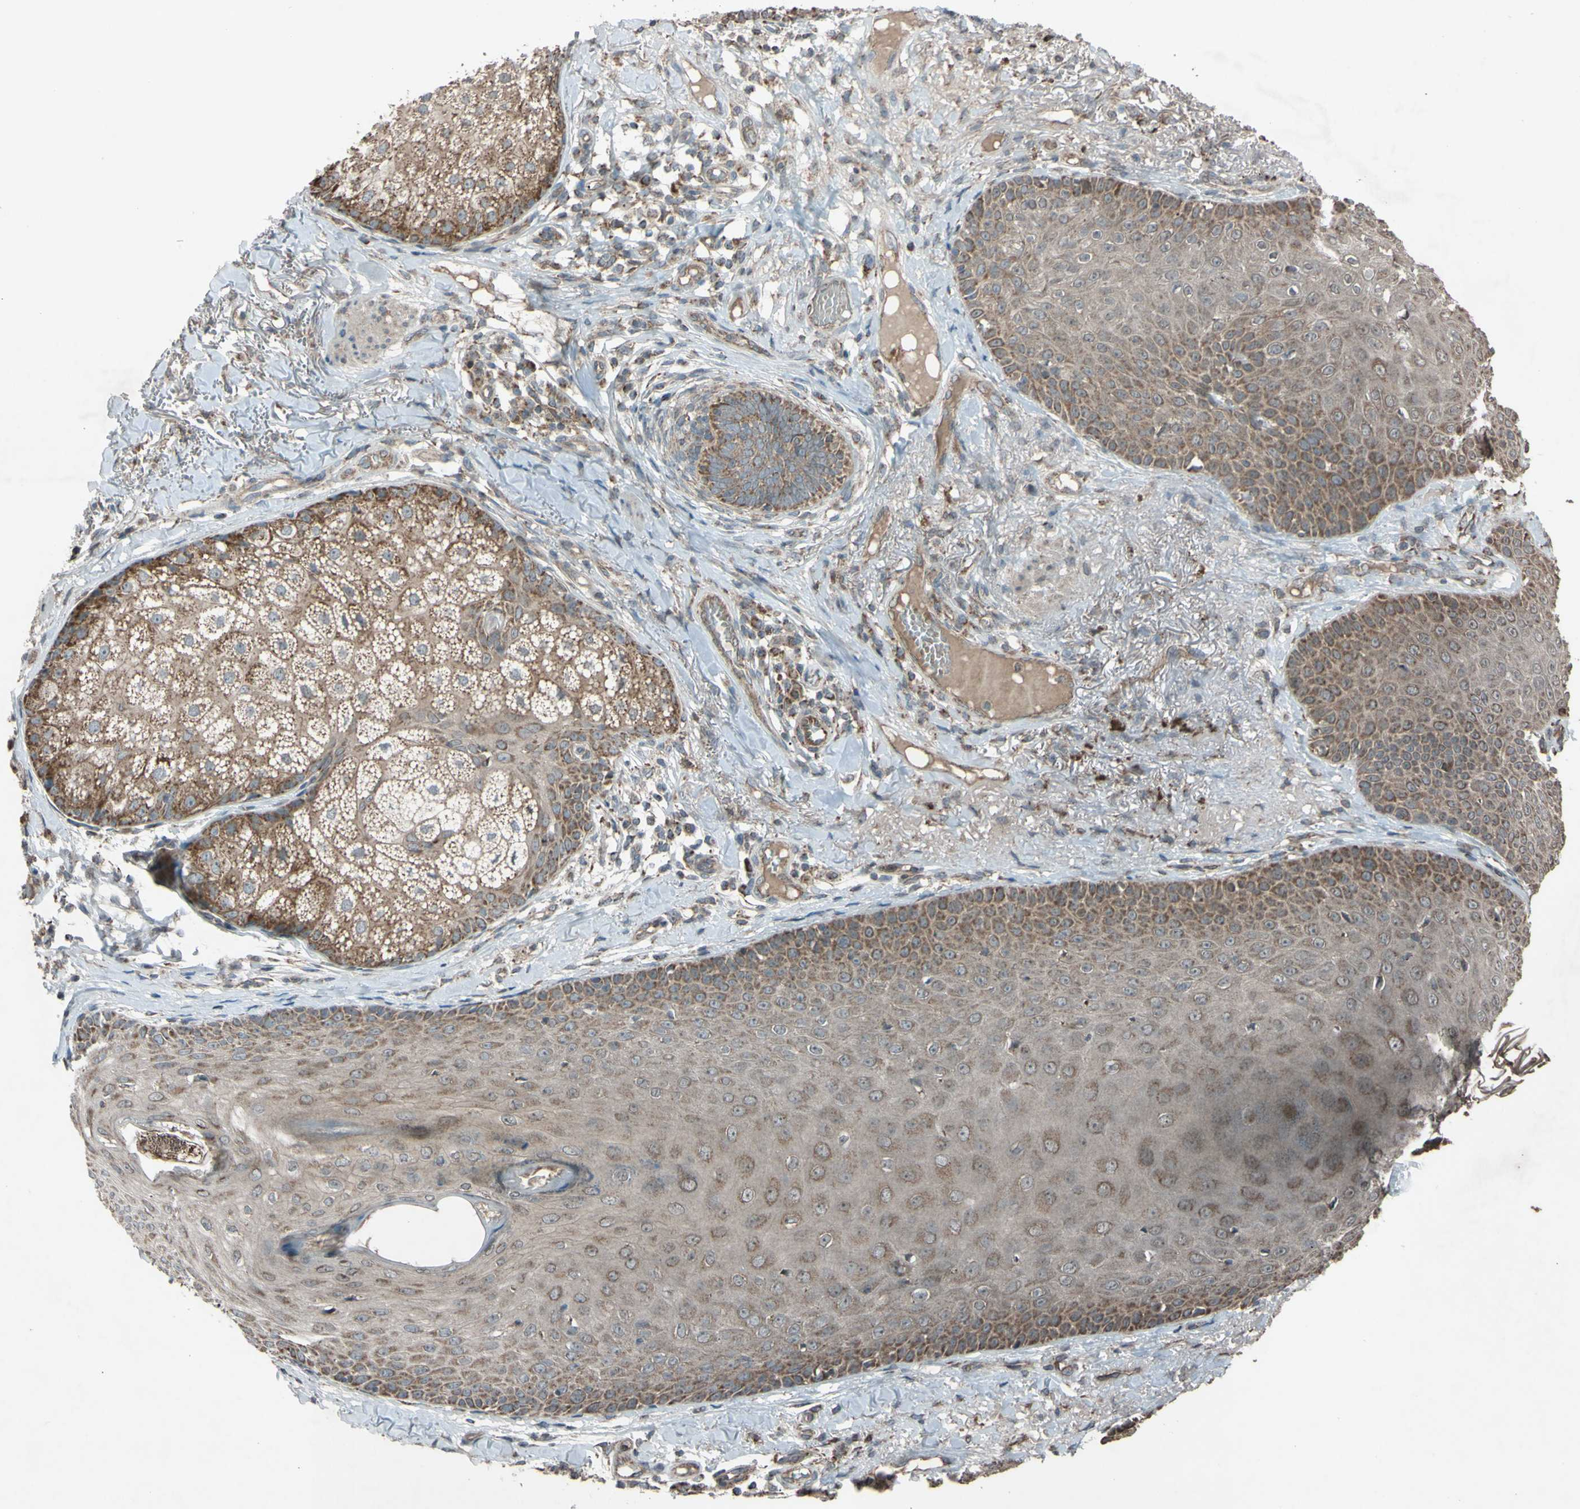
{"staining": {"intensity": "moderate", "quantity": ">75%", "location": "cytoplasmic/membranous"}, "tissue": "skin cancer", "cell_type": "Tumor cells", "image_type": "cancer", "snomed": [{"axis": "morphology", "description": "Normal tissue, NOS"}, {"axis": "morphology", "description": "Basal cell carcinoma"}, {"axis": "topography", "description": "Skin"}], "caption": "This image exhibits IHC staining of human skin basal cell carcinoma, with medium moderate cytoplasmic/membranous expression in about >75% of tumor cells.", "gene": "ACOT8", "patient": {"sex": "male", "age": 52}}